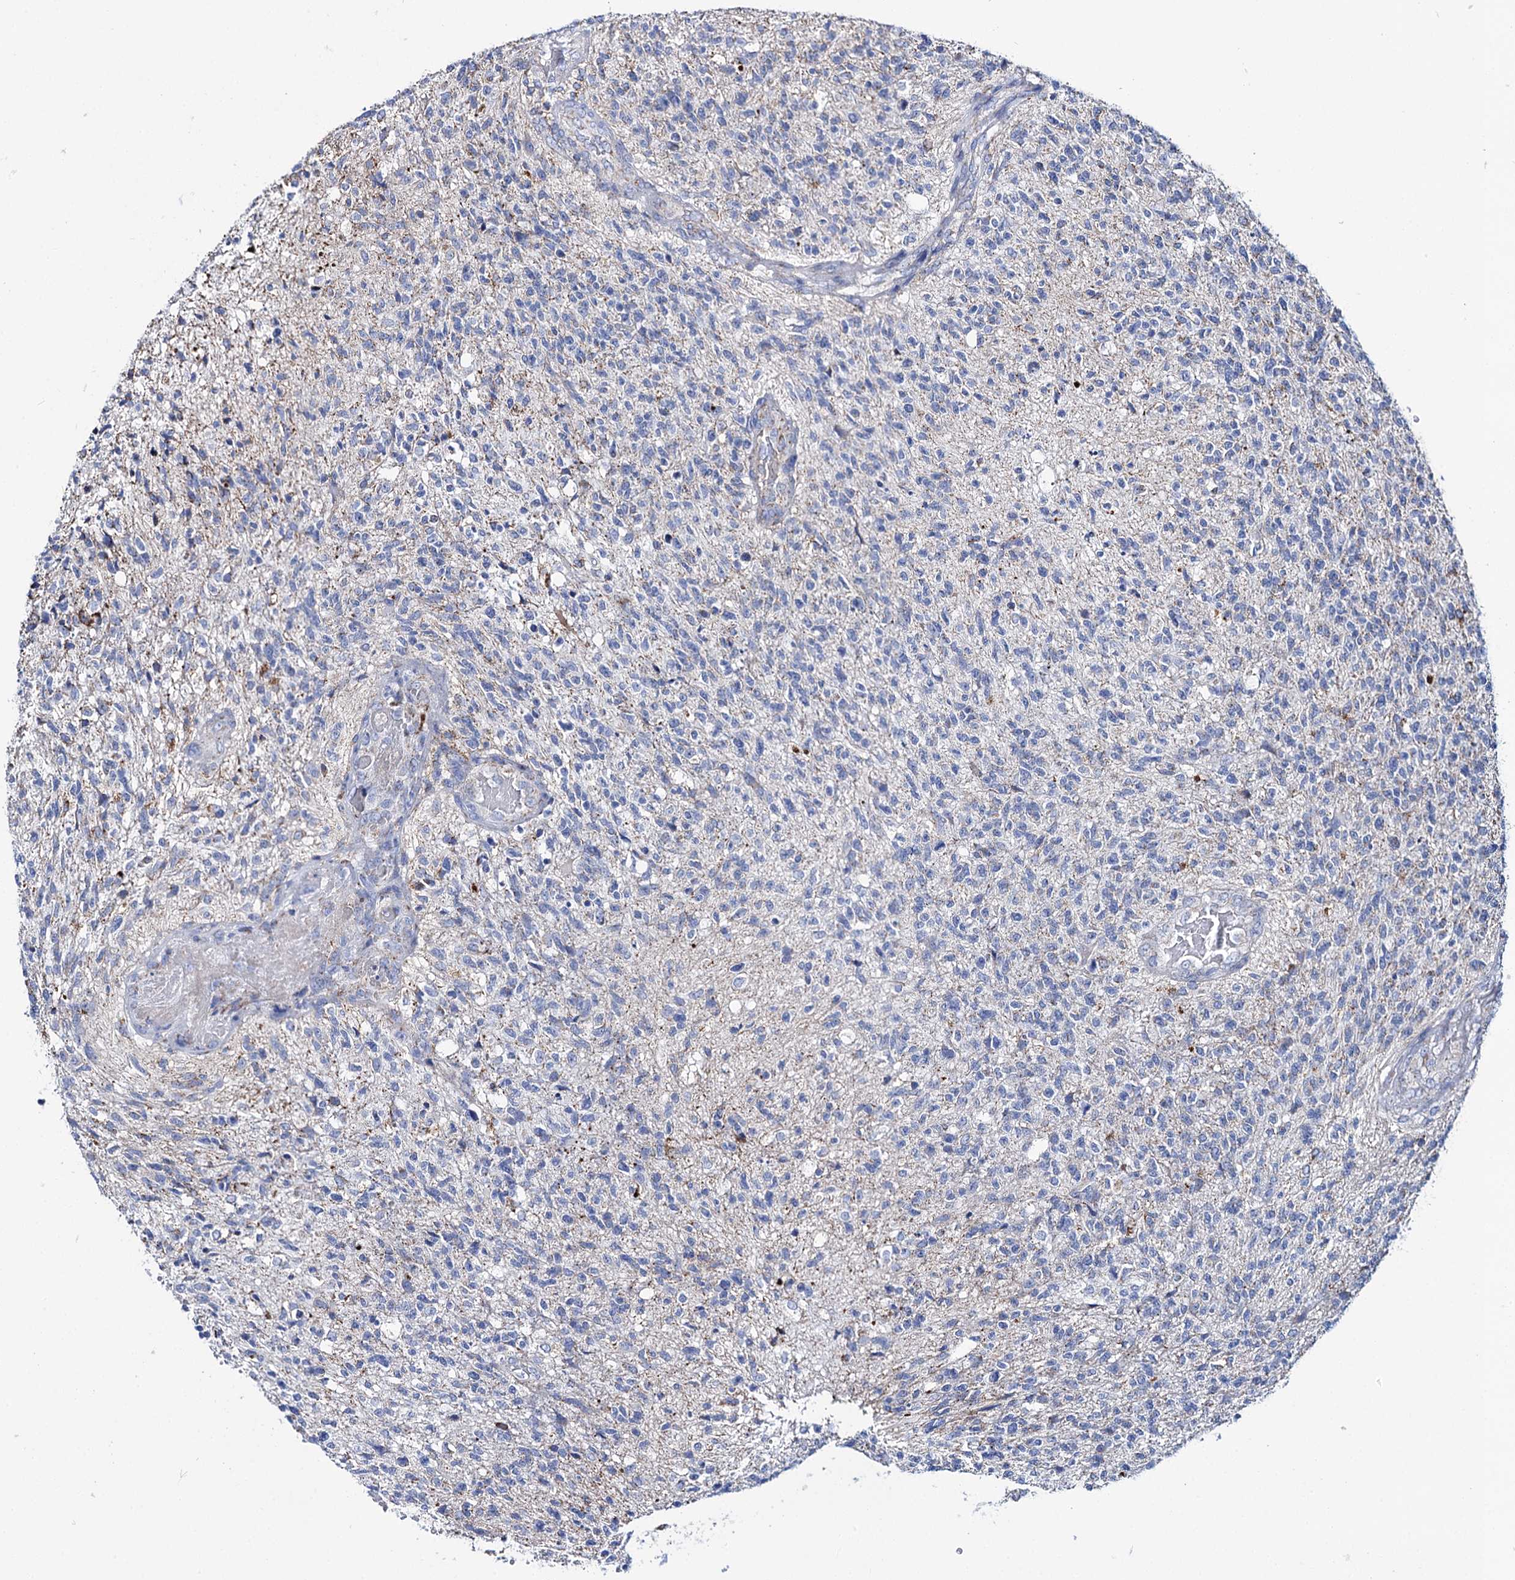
{"staining": {"intensity": "negative", "quantity": "none", "location": "none"}, "tissue": "glioma", "cell_type": "Tumor cells", "image_type": "cancer", "snomed": [{"axis": "morphology", "description": "Glioma, malignant, High grade"}, {"axis": "topography", "description": "Brain"}], "caption": "Tumor cells show no significant positivity in glioma.", "gene": "UBASH3B", "patient": {"sex": "male", "age": 56}}